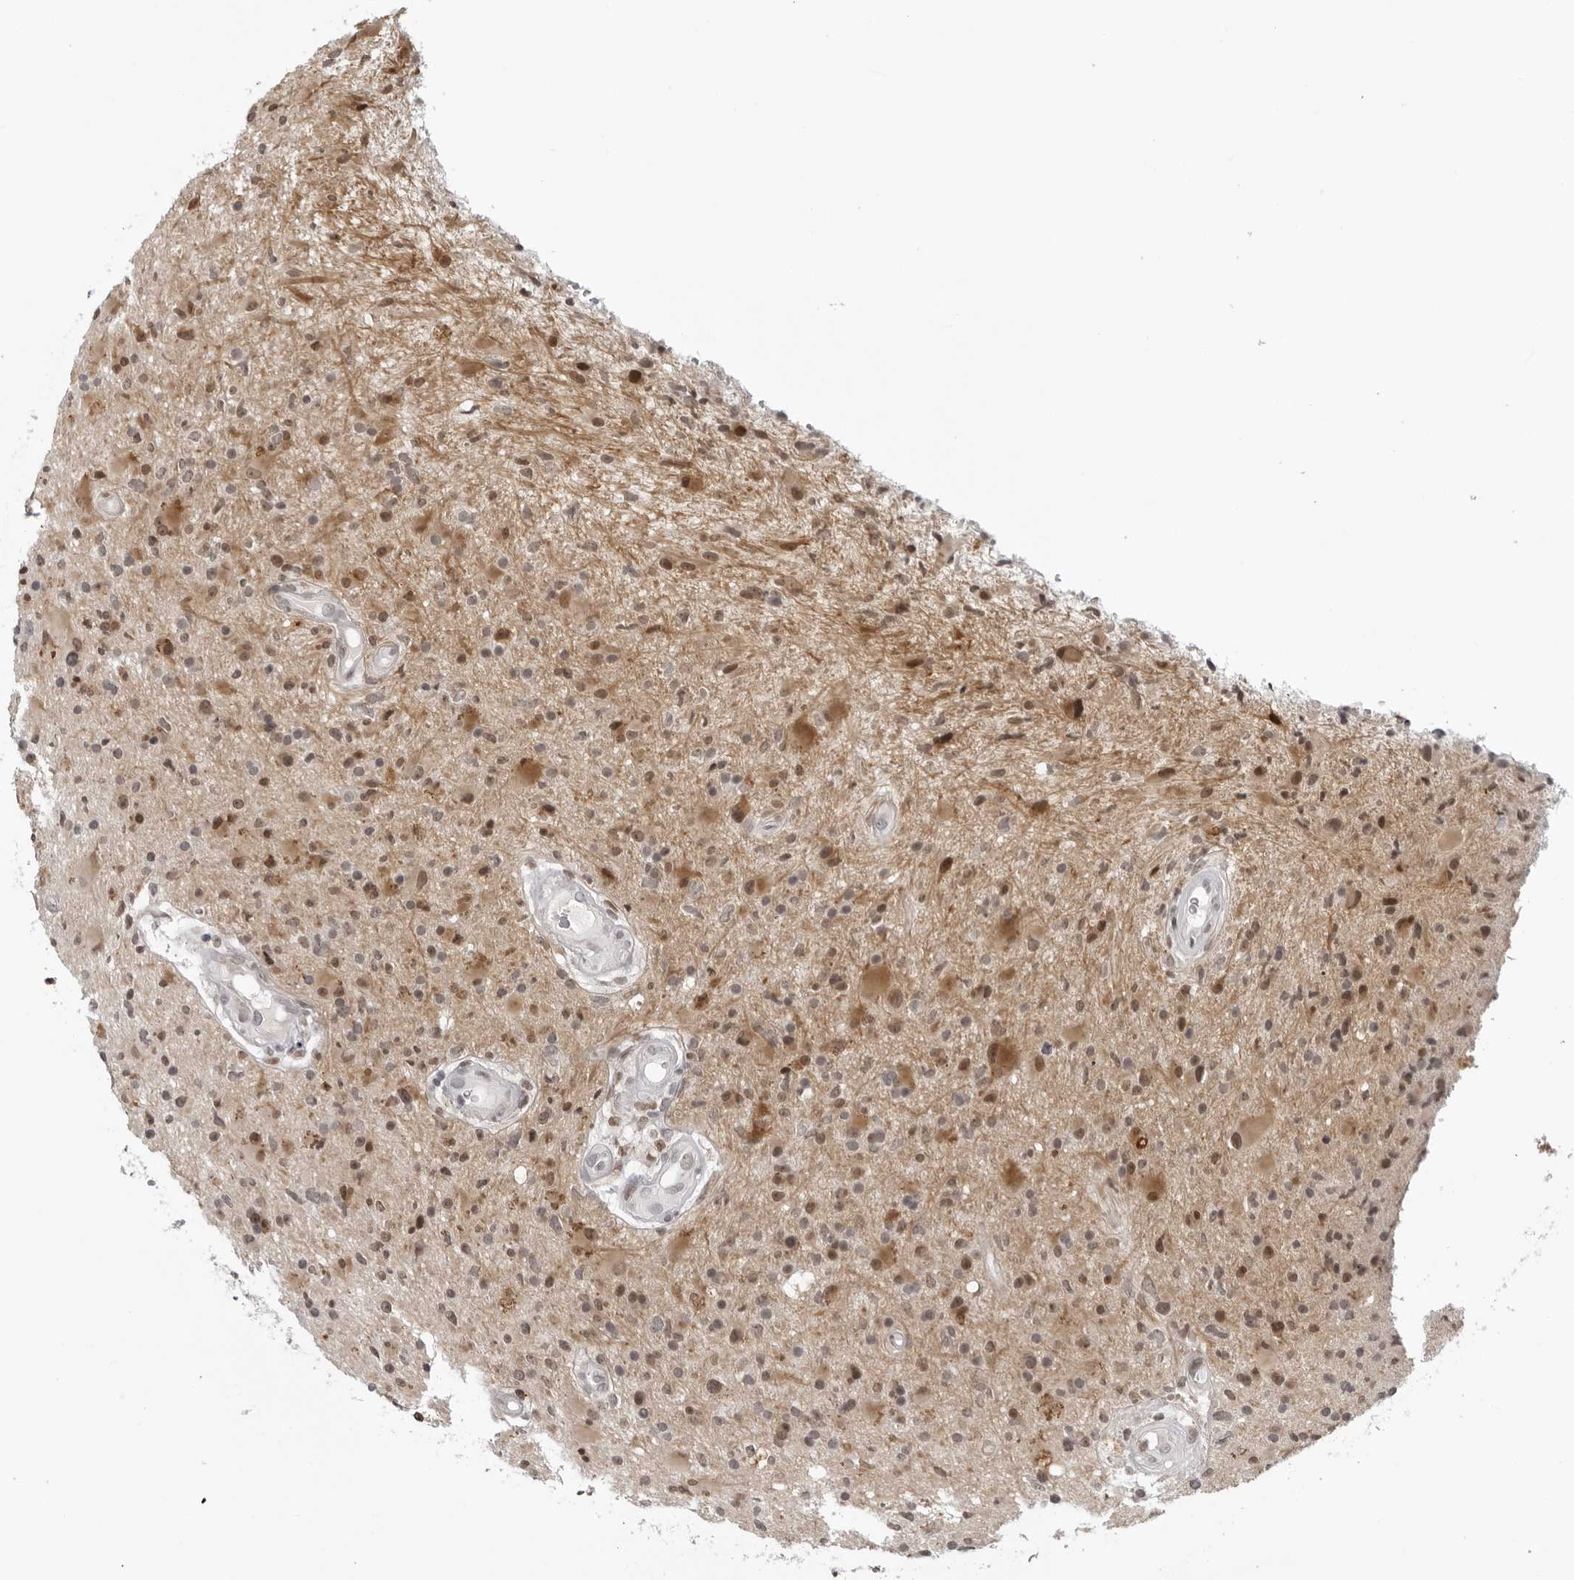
{"staining": {"intensity": "moderate", "quantity": ">75%", "location": "cytoplasmic/membranous,nuclear"}, "tissue": "glioma", "cell_type": "Tumor cells", "image_type": "cancer", "snomed": [{"axis": "morphology", "description": "Glioma, malignant, High grade"}, {"axis": "topography", "description": "Brain"}], "caption": "A histopathology image showing moderate cytoplasmic/membranous and nuclear expression in approximately >75% of tumor cells in glioma, as visualized by brown immunohistochemical staining.", "gene": "MAF", "patient": {"sex": "male", "age": 33}}